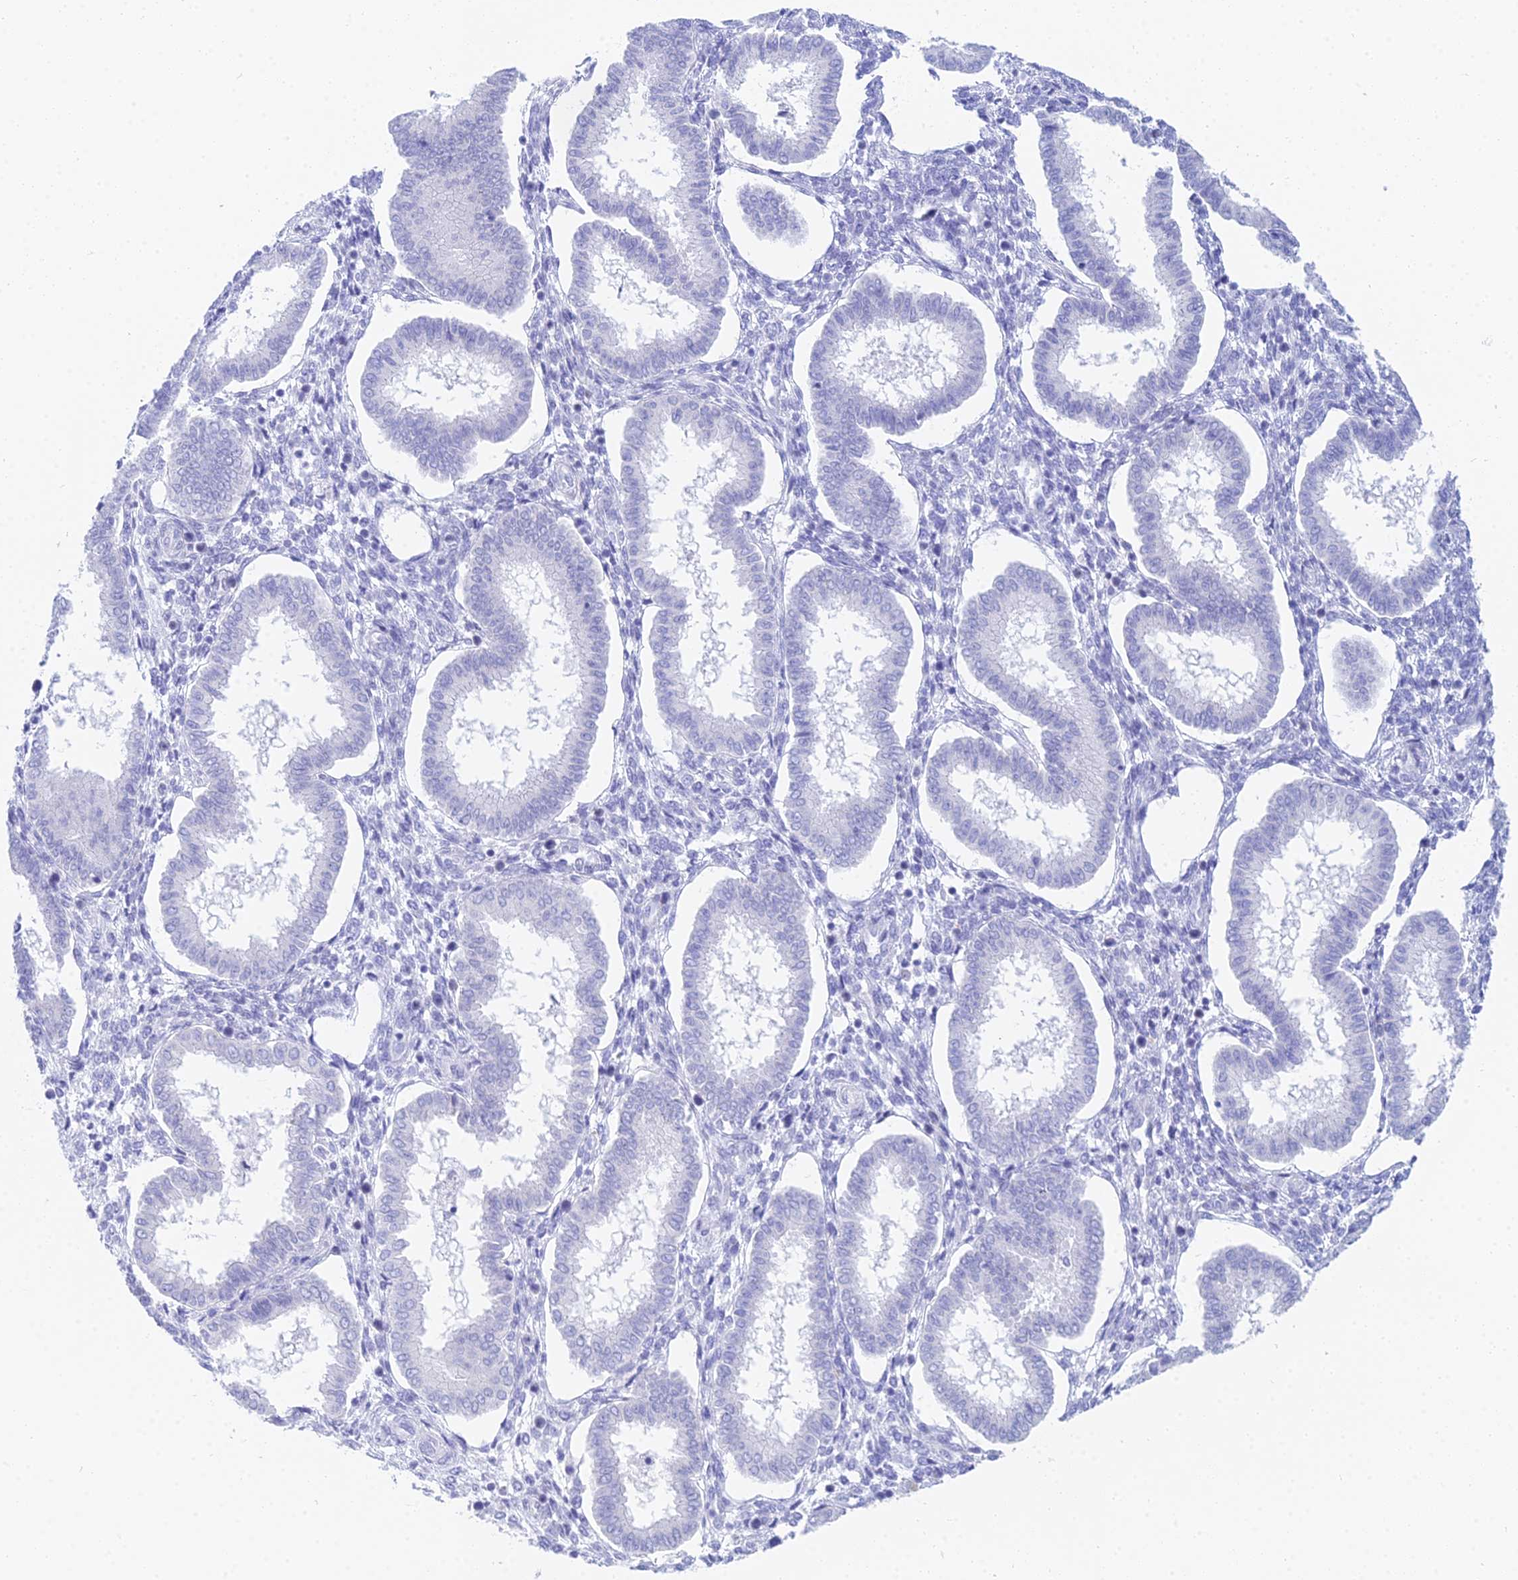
{"staining": {"intensity": "negative", "quantity": "none", "location": "none"}, "tissue": "endometrium", "cell_type": "Cells in endometrial stroma", "image_type": "normal", "snomed": [{"axis": "morphology", "description": "Normal tissue, NOS"}, {"axis": "topography", "description": "Endometrium"}], "caption": "Immunohistochemistry micrograph of unremarkable endometrium stained for a protein (brown), which exhibits no staining in cells in endometrial stroma.", "gene": "MCM2", "patient": {"sex": "female", "age": 24}}